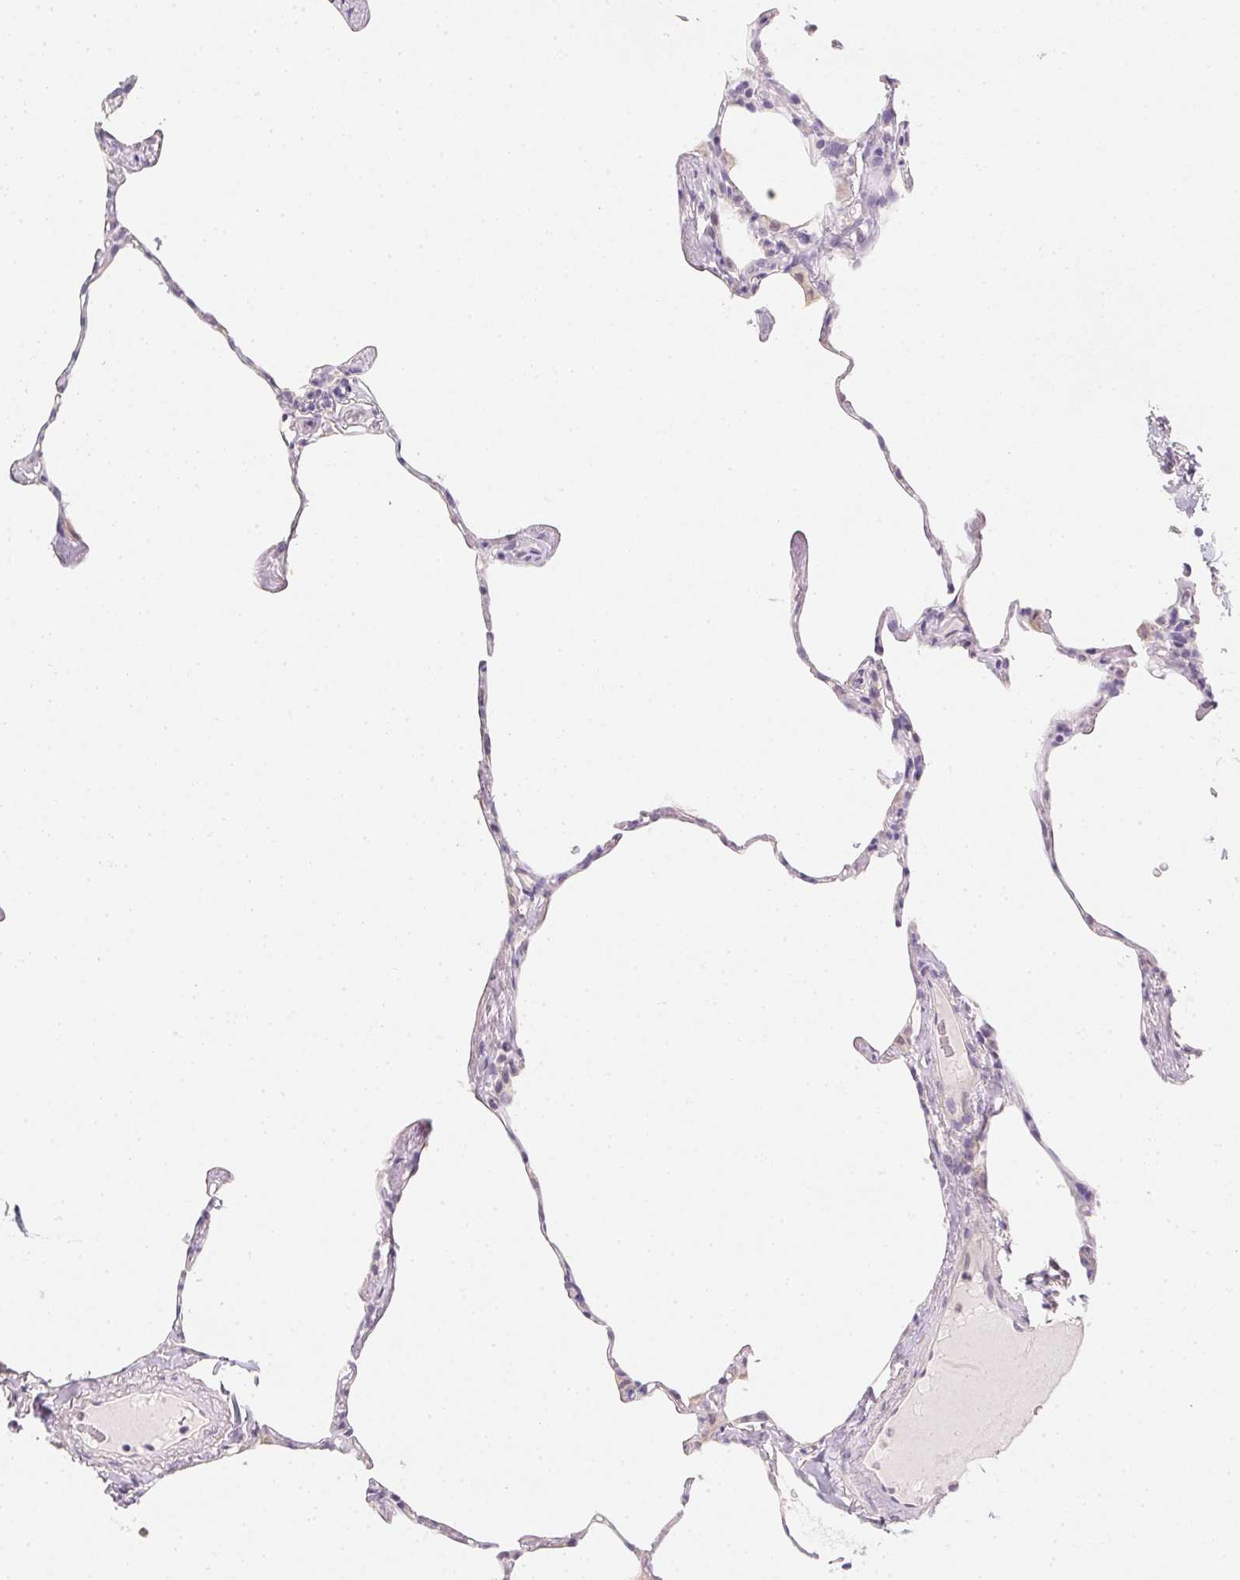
{"staining": {"intensity": "negative", "quantity": "none", "location": "none"}, "tissue": "lung", "cell_type": "Alveolar cells", "image_type": "normal", "snomed": [{"axis": "morphology", "description": "Normal tissue, NOS"}, {"axis": "topography", "description": "Lung"}], "caption": "This is a micrograph of immunohistochemistry (IHC) staining of benign lung, which shows no positivity in alveolar cells. (Stains: DAB (3,3'-diaminobenzidine) IHC with hematoxylin counter stain, Microscopy: brightfield microscopy at high magnification).", "gene": "ZBBX", "patient": {"sex": "male", "age": 65}}